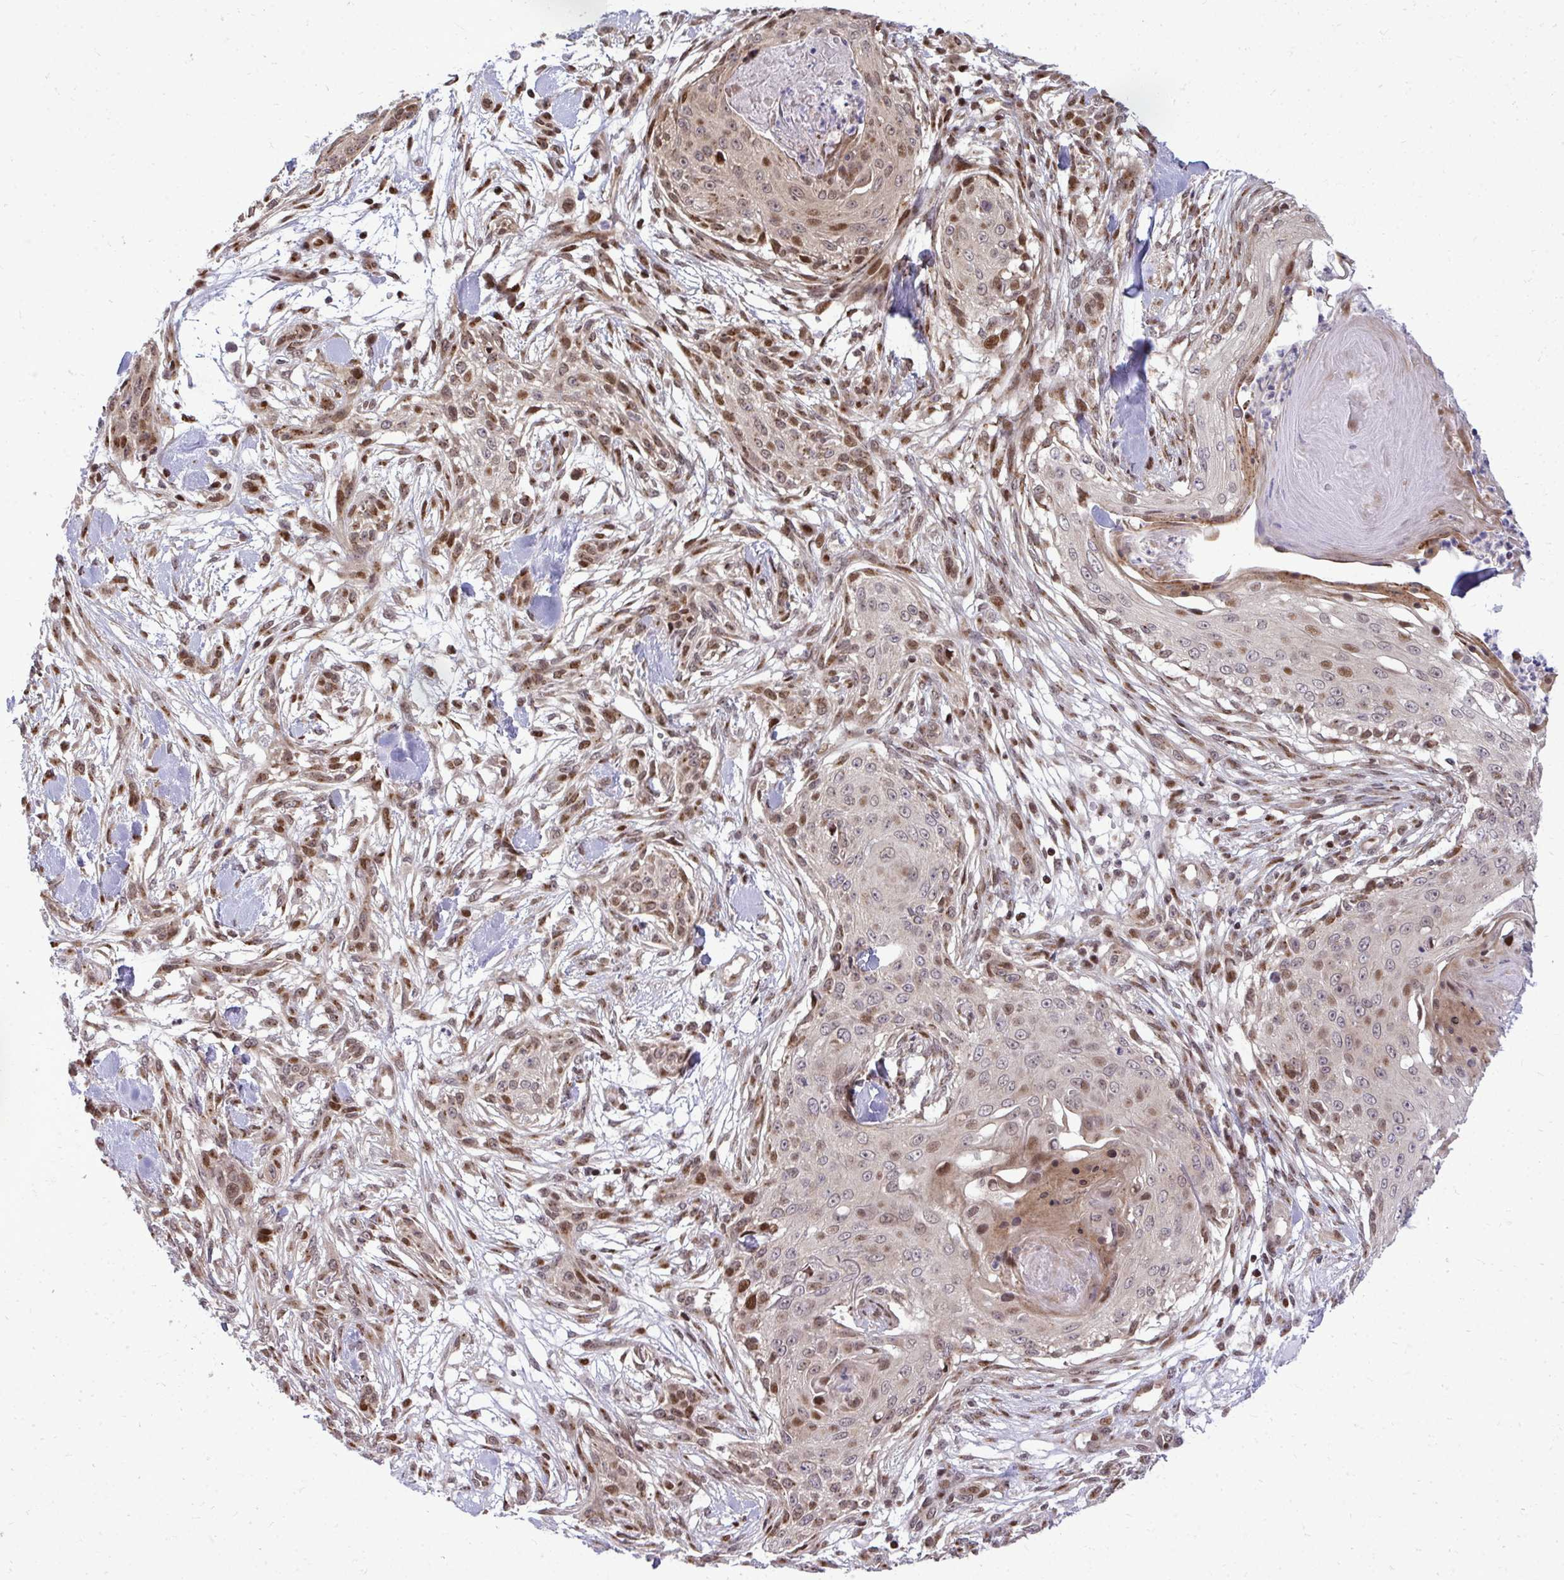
{"staining": {"intensity": "moderate", "quantity": "<25%", "location": "nuclear"}, "tissue": "skin cancer", "cell_type": "Tumor cells", "image_type": "cancer", "snomed": [{"axis": "morphology", "description": "Squamous cell carcinoma, NOS"}, {"axis": "topography", "description": "Skin"}], "caption": "Protein expression analysis of skin squamous cell carcinoma displays moderate nuclear positivity in approximately <25% of tumor cells.", "gene": "PIGY", "patient": {"sex": "female", "age": 59}}